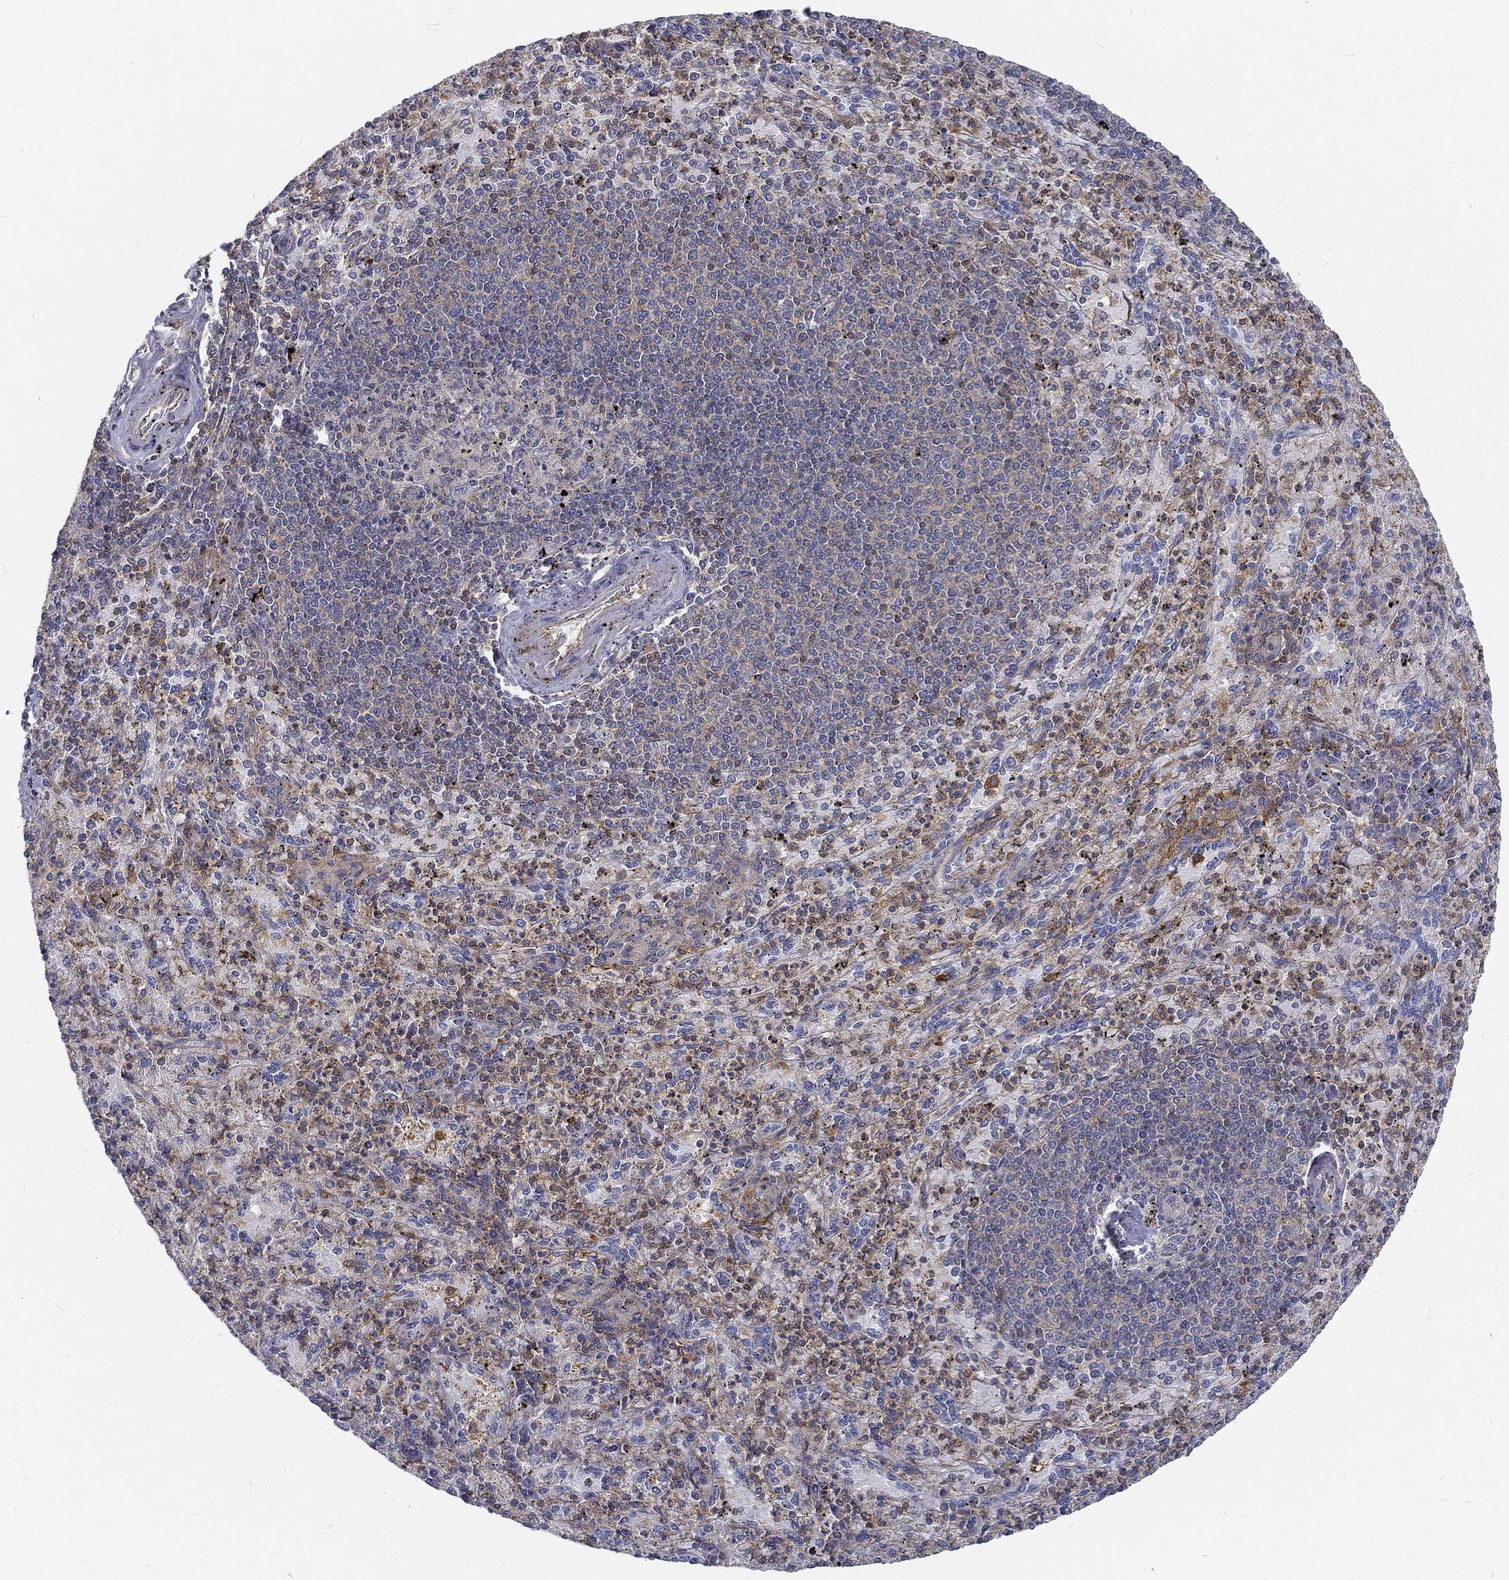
{"staining": {"intensity": "weak", "quantity": "25%-75%", "location": "cytoplasmic/membranous"}, "tissue": "spleen", "cell_type": "Cells in red pulp", "image_type": "normal", "snomed": [{"axis": "morphology", "description": "Normal tissue, NOS"}, {"axis": "topography", "description": "Spleen"}], "caption": "High-power microscopy captured an IHC photomicrograph of benign spleen, revealing weak cytoplasmic/membranous positivity in approximately 25%-75% of cells in red pulp. The staining is performed using DAB brown chromogen to label protein expression. The nuclei are counter-stained blue using hematoxylin.", "gene": "MTMR11", "patient": {"sex": "male", "age": 60}}